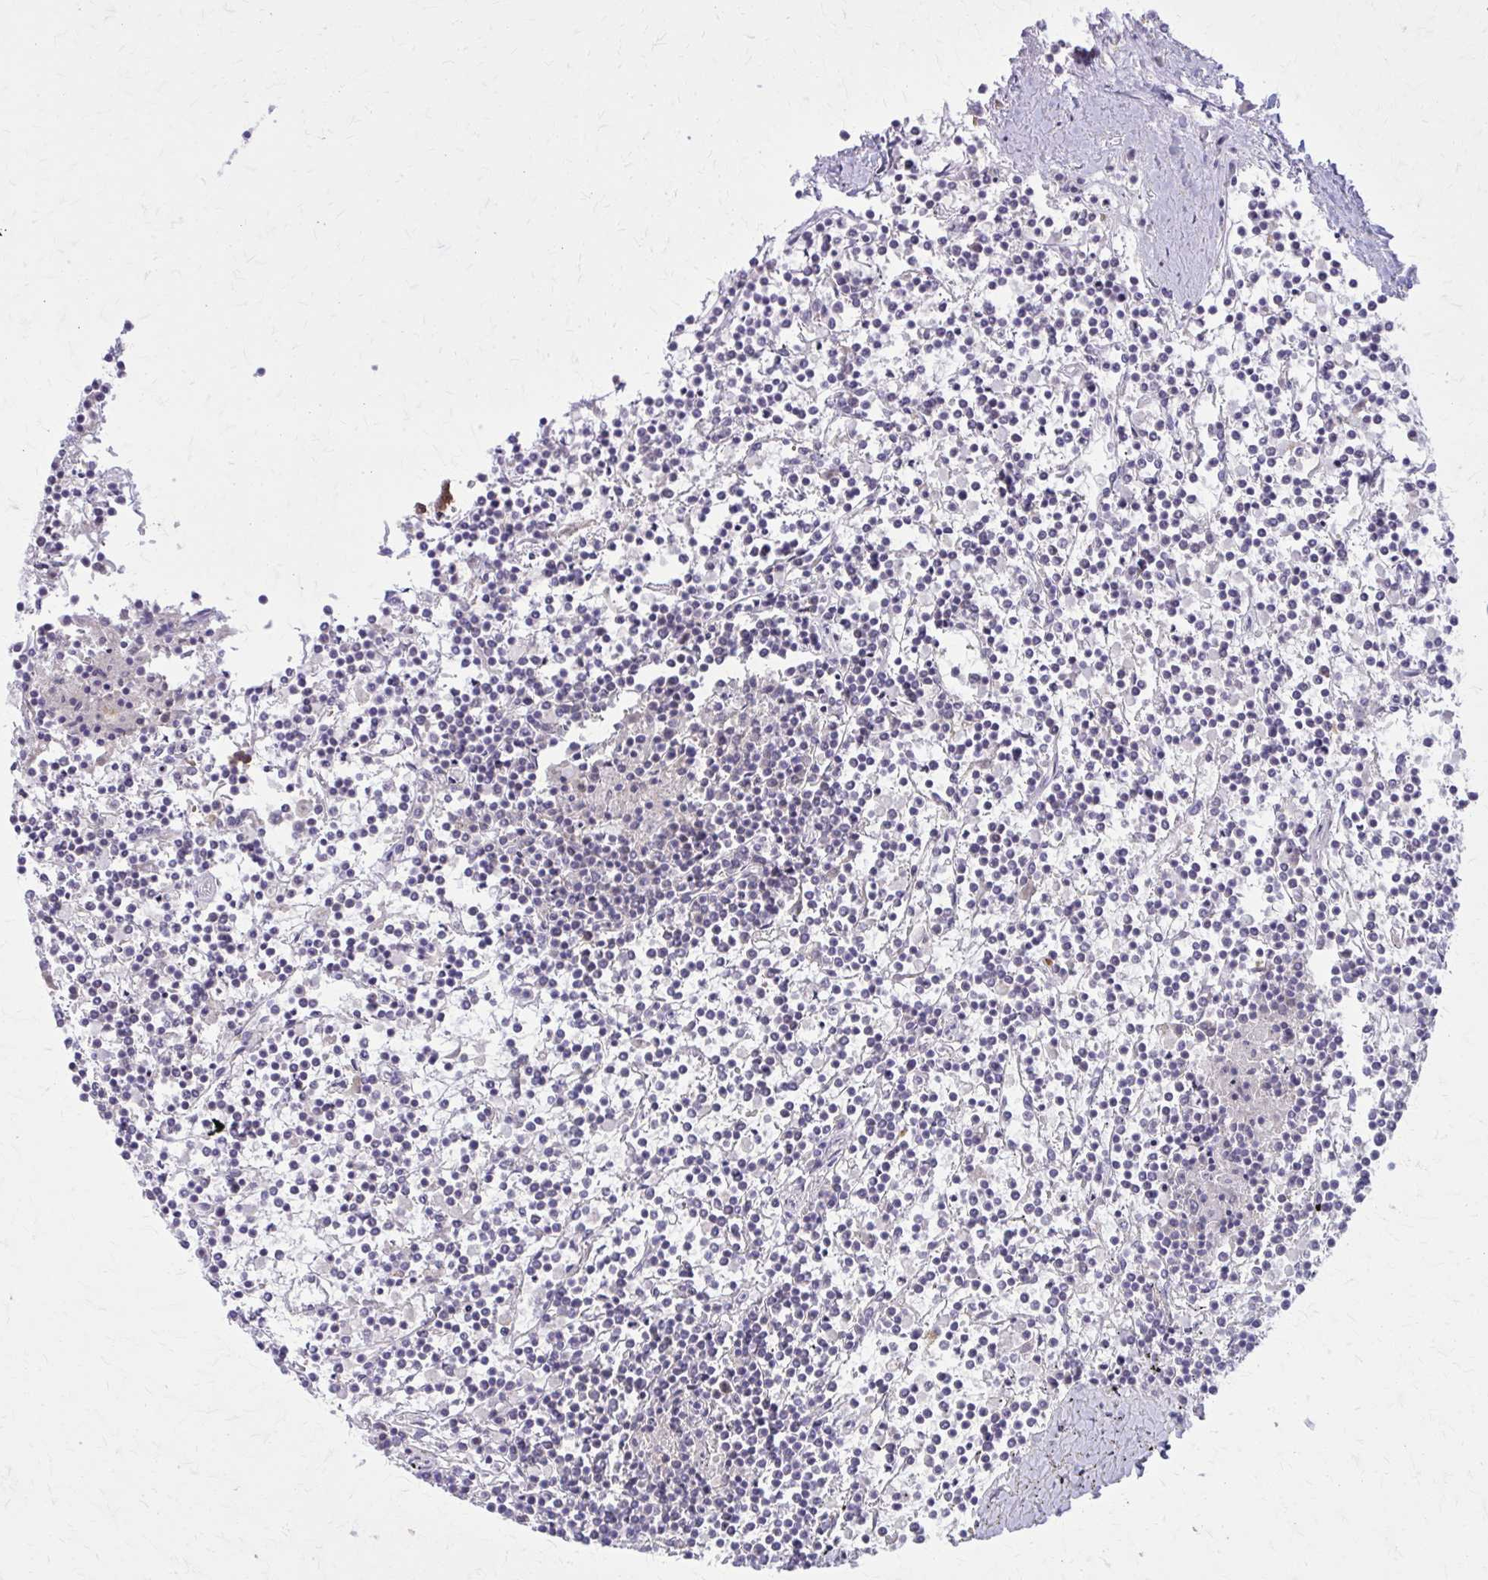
{"staining": {"intensity": "negative", "quantity": "none", "location": "none"}, "tissue": "lymphoma", "cell_type": "Tumor cells", "image_type": "cancer", "snomed": [{"axis": "morphology", "description": "Malignant lymphoma, non-Hodgkin's type, Low grade"}, {"axis": "topography", "description": "Spleen"}], "caption": "The histopathology image displays no staining of tumor cells in low-grade malignant lymphoma, non-Hodgkin's type.", "gene": "NRBF2", "patient": {"sex": "female", "age": 19}}